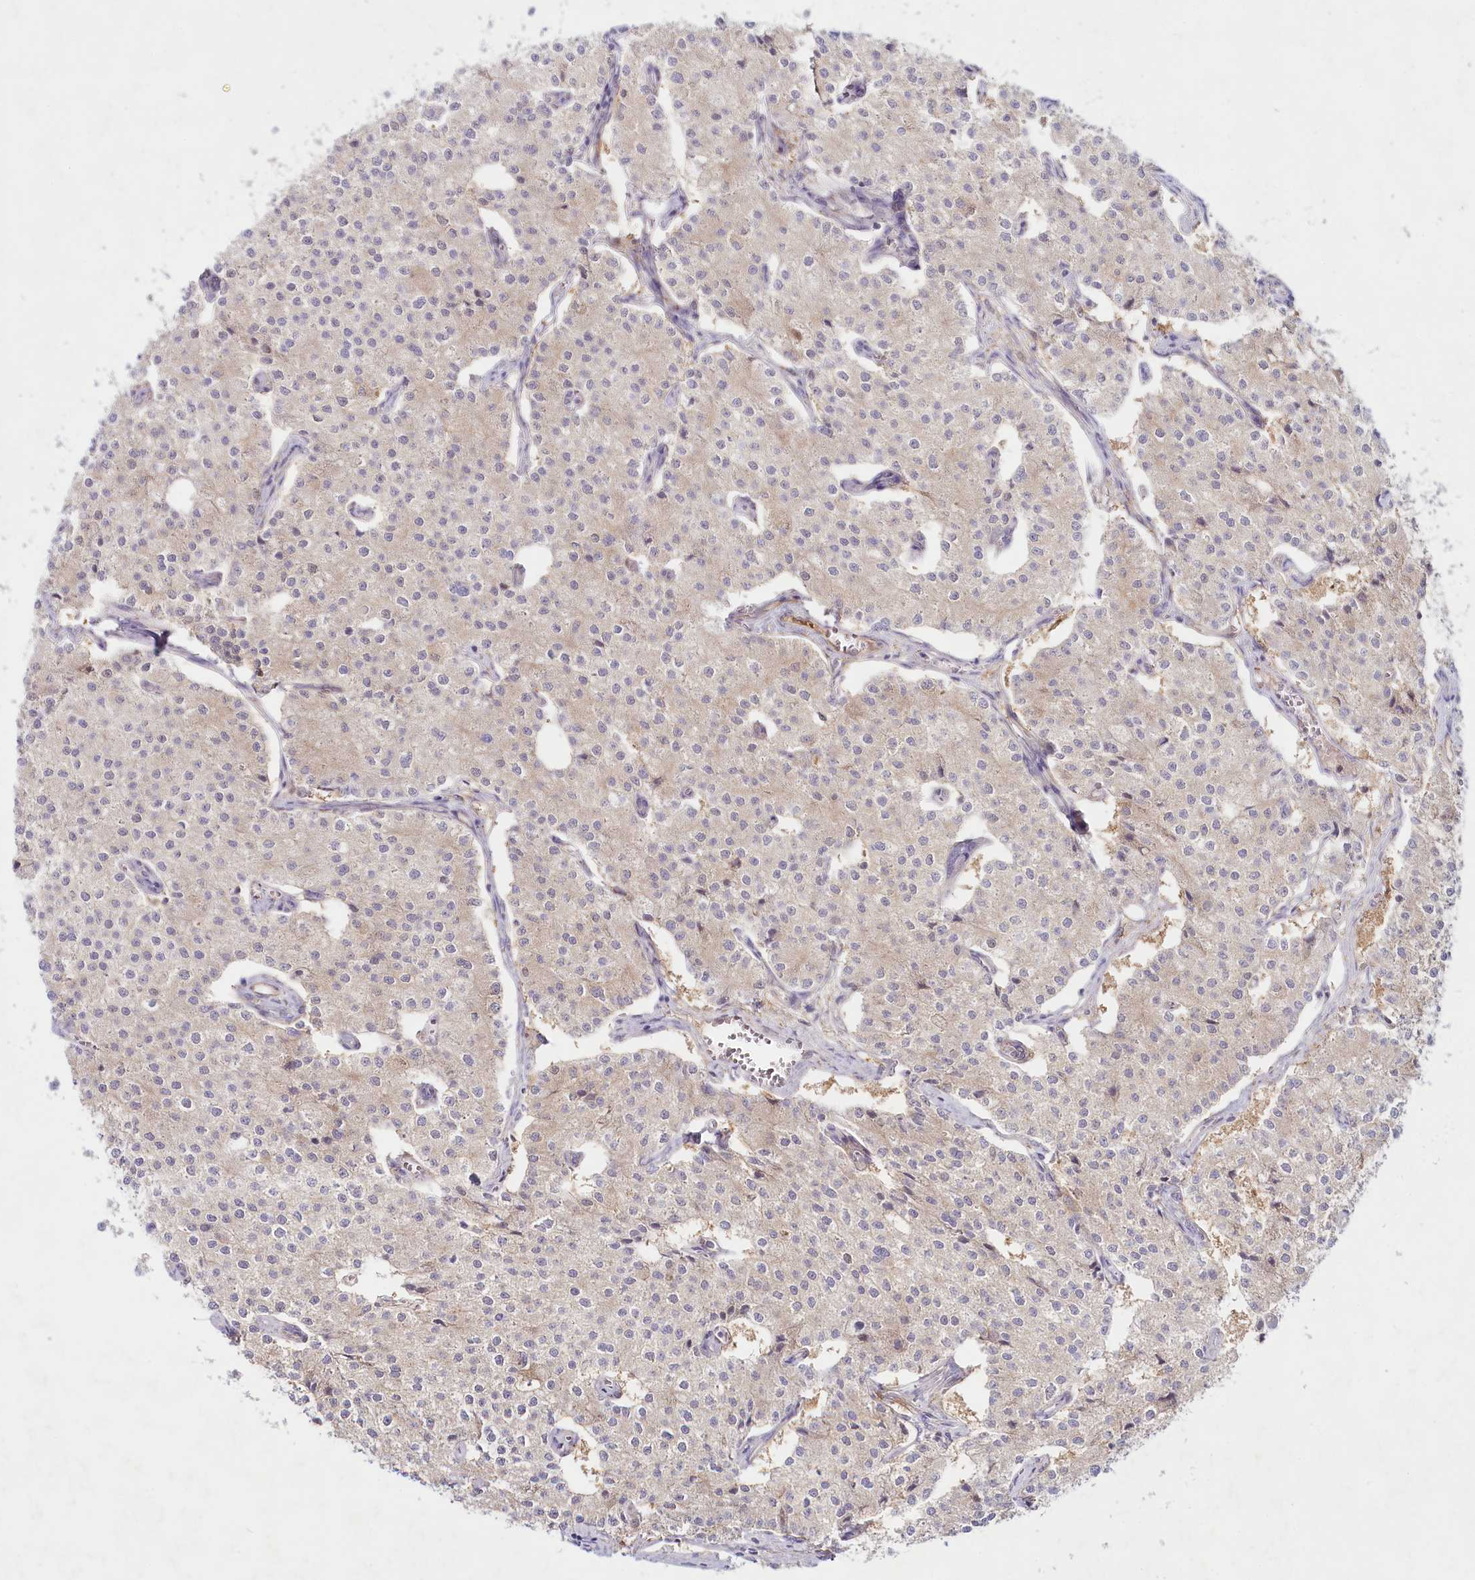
{"staining": {"intensity": "weak", "quantity": "<25%", "location": "cytoplasmic/membranous"}, "tissue": "carcinoid", "cell_type": "Tumor cells", "image_type": "cancer", "snomed": [{"axis": "morphology", "description": "Carcinoid, malignant, NOS"}, {"axis": "topography", "description": "Colon"}], "caption": "Tumor cells are negative for protein expression in human malignant carcinoid. (DAB IHC, high magnification).", "gene": "TNIP1", "patient": {"sex": "female", "age": 52}}